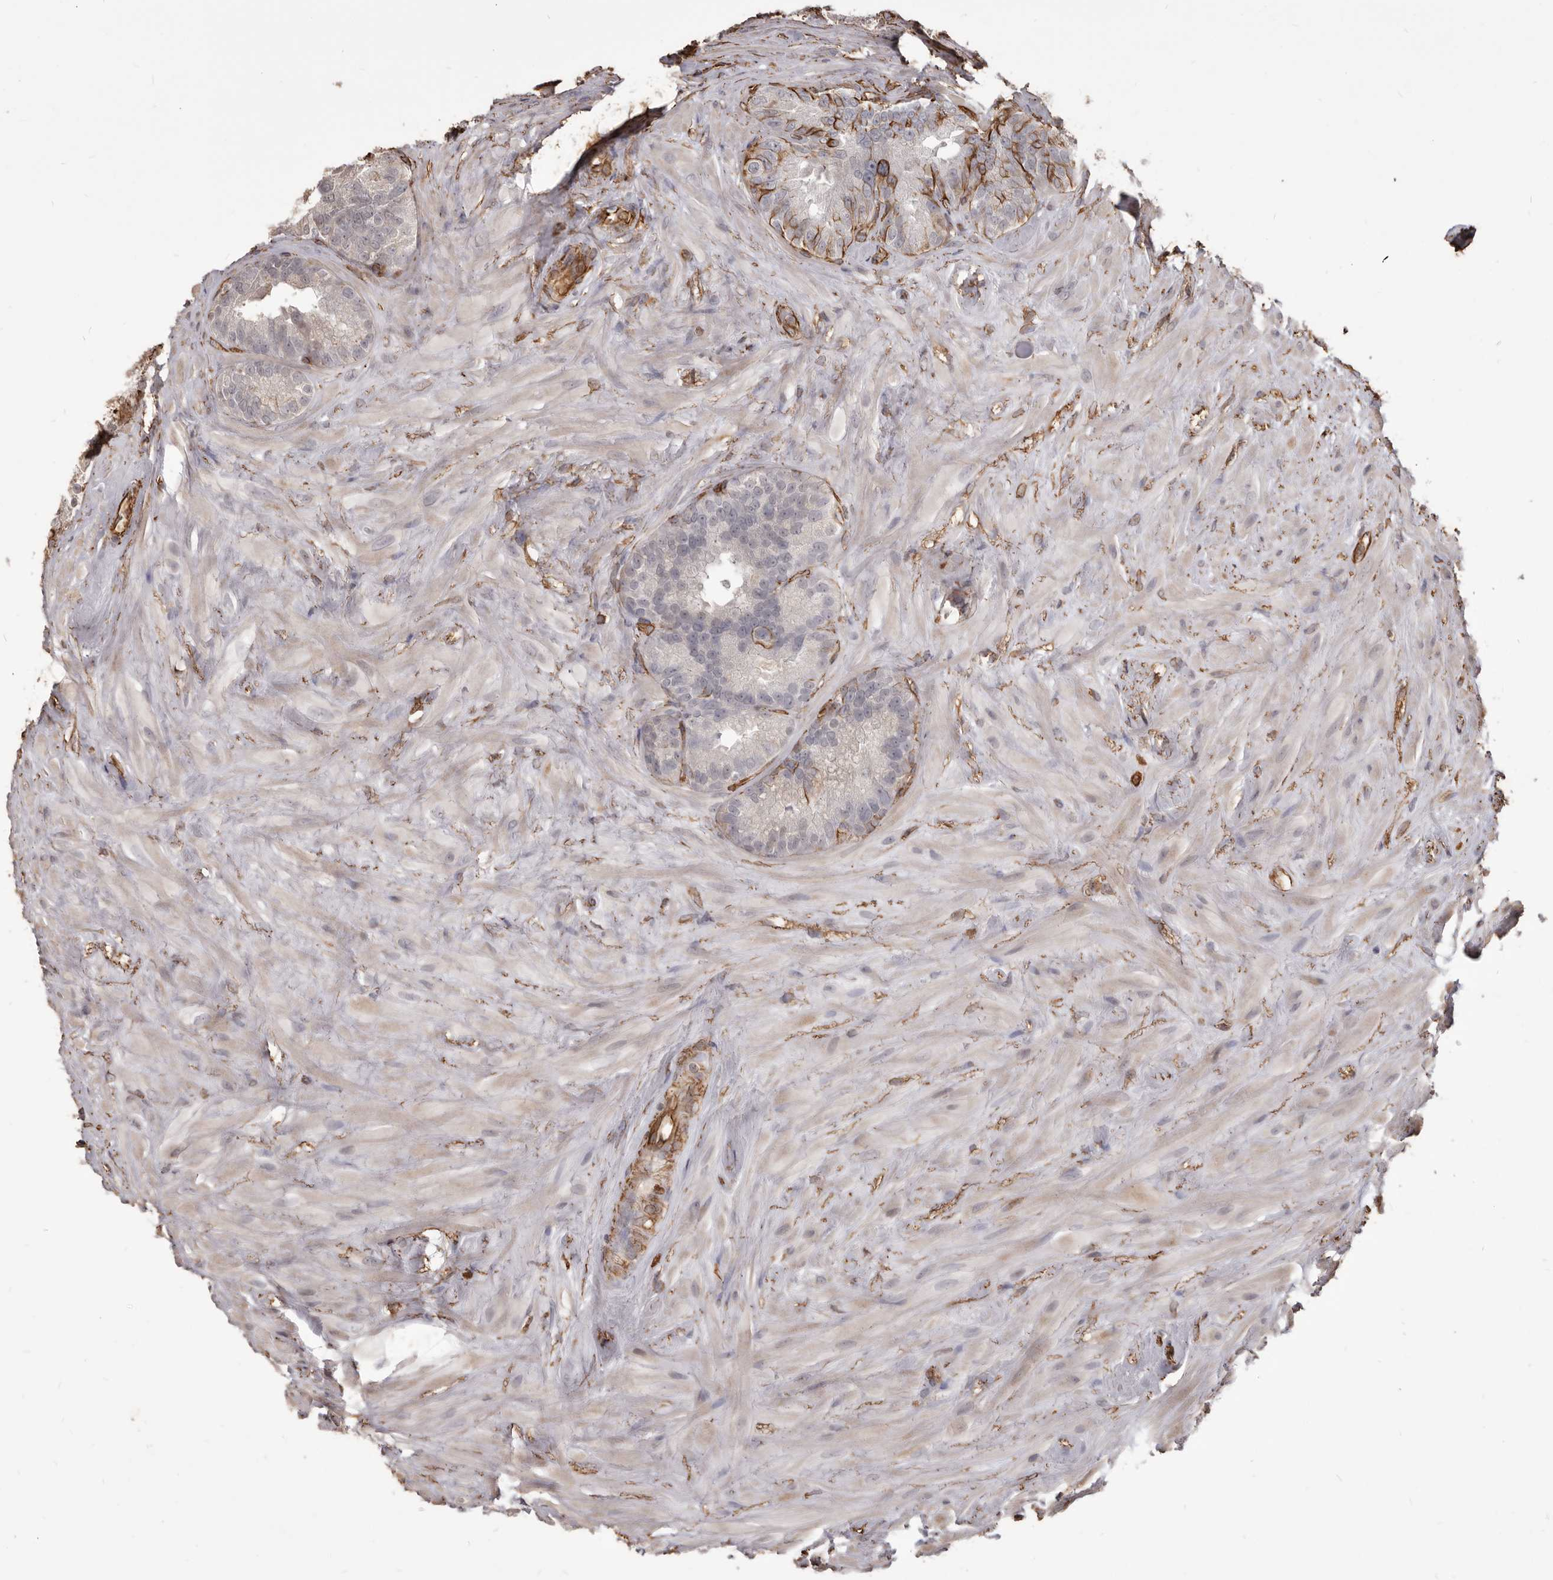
{"staining": {"intensity": "moderate", "quantity": "<25%", "location": "cytoplasmic/membranous"}, "tissue": "seminal vesicle", "cell_type": "Glandular cells", "image_type": "normal", "snomed": [{"axis": "morphology", "description": "Normal tissue, NOS"}, {"axis": "topography", "description": "Seminal veicle"}], "caption": "There is low levels of moderate cytoplasmic/membranous positivity in glandular cells of unremarkable seminal vesicle, as demonstrated by immunohistochemical staining (brown color).", "gene": "MTURN", "patient": {"sex": "male", "age": 80}}